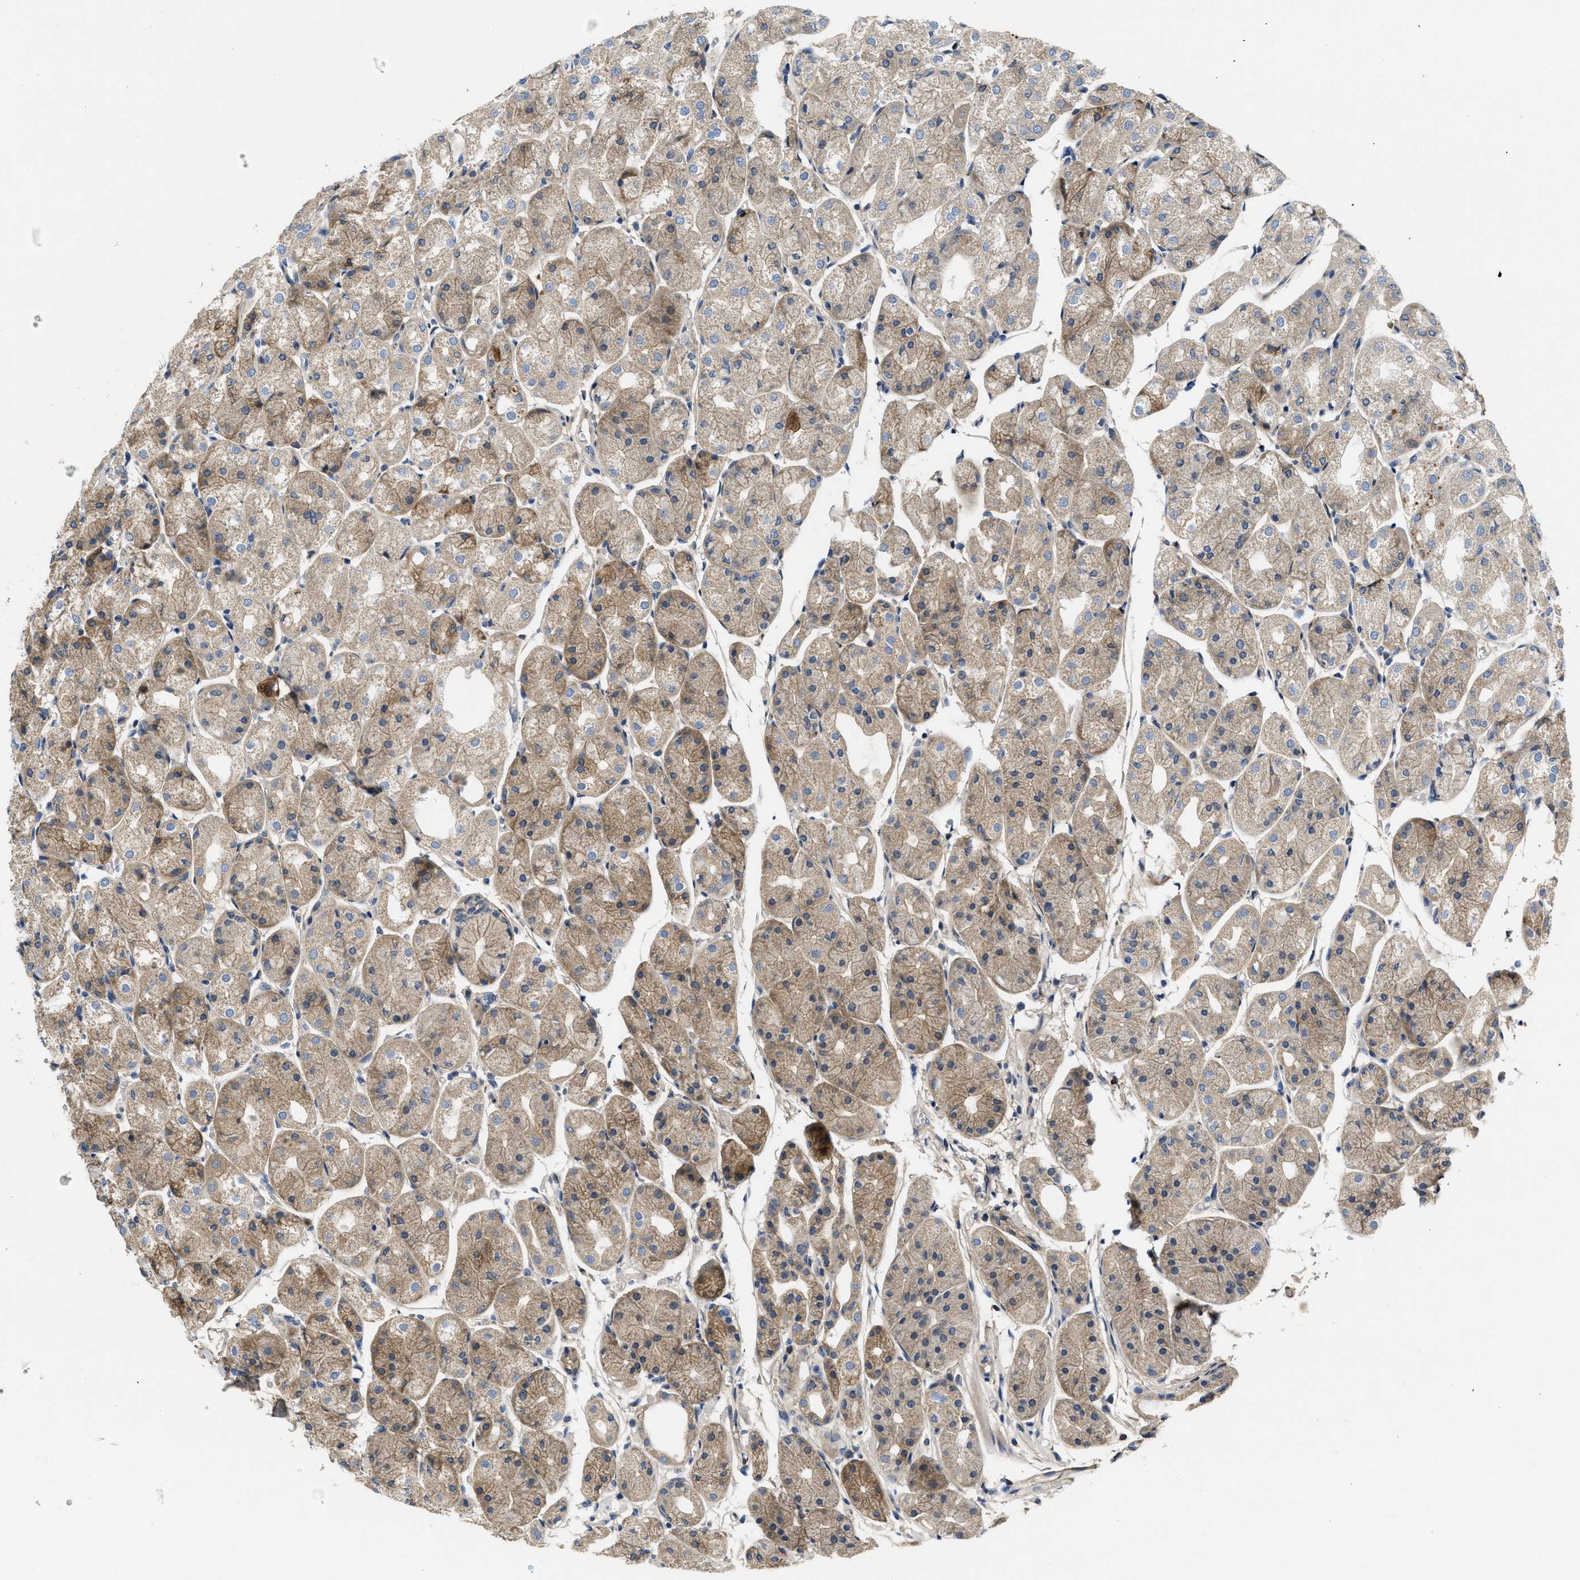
{"staining": {"intensity": "moderate", "quantity": ">75%", "location": "cytoplasmic/membranous"}, "tissue": "stomach", "cell_type": "Glandular cells", "image_type": "normal", "snomed": [{"axis": "morphology", "description": "Normal tissue, NOS"}, {"axis": "topography", "description": "Stomach, upper"}], "caption": "Protein positivity by immunohistochemistry shows moderate cytoplasmic/membranous staining in approximately >75% of glandular cells in unremarkable stomach. (brown staining indicates protein expression, while blue staining denotes nuclei).", "gene": "ZNF70", "patient": {"sex": "male", "age": 72}}